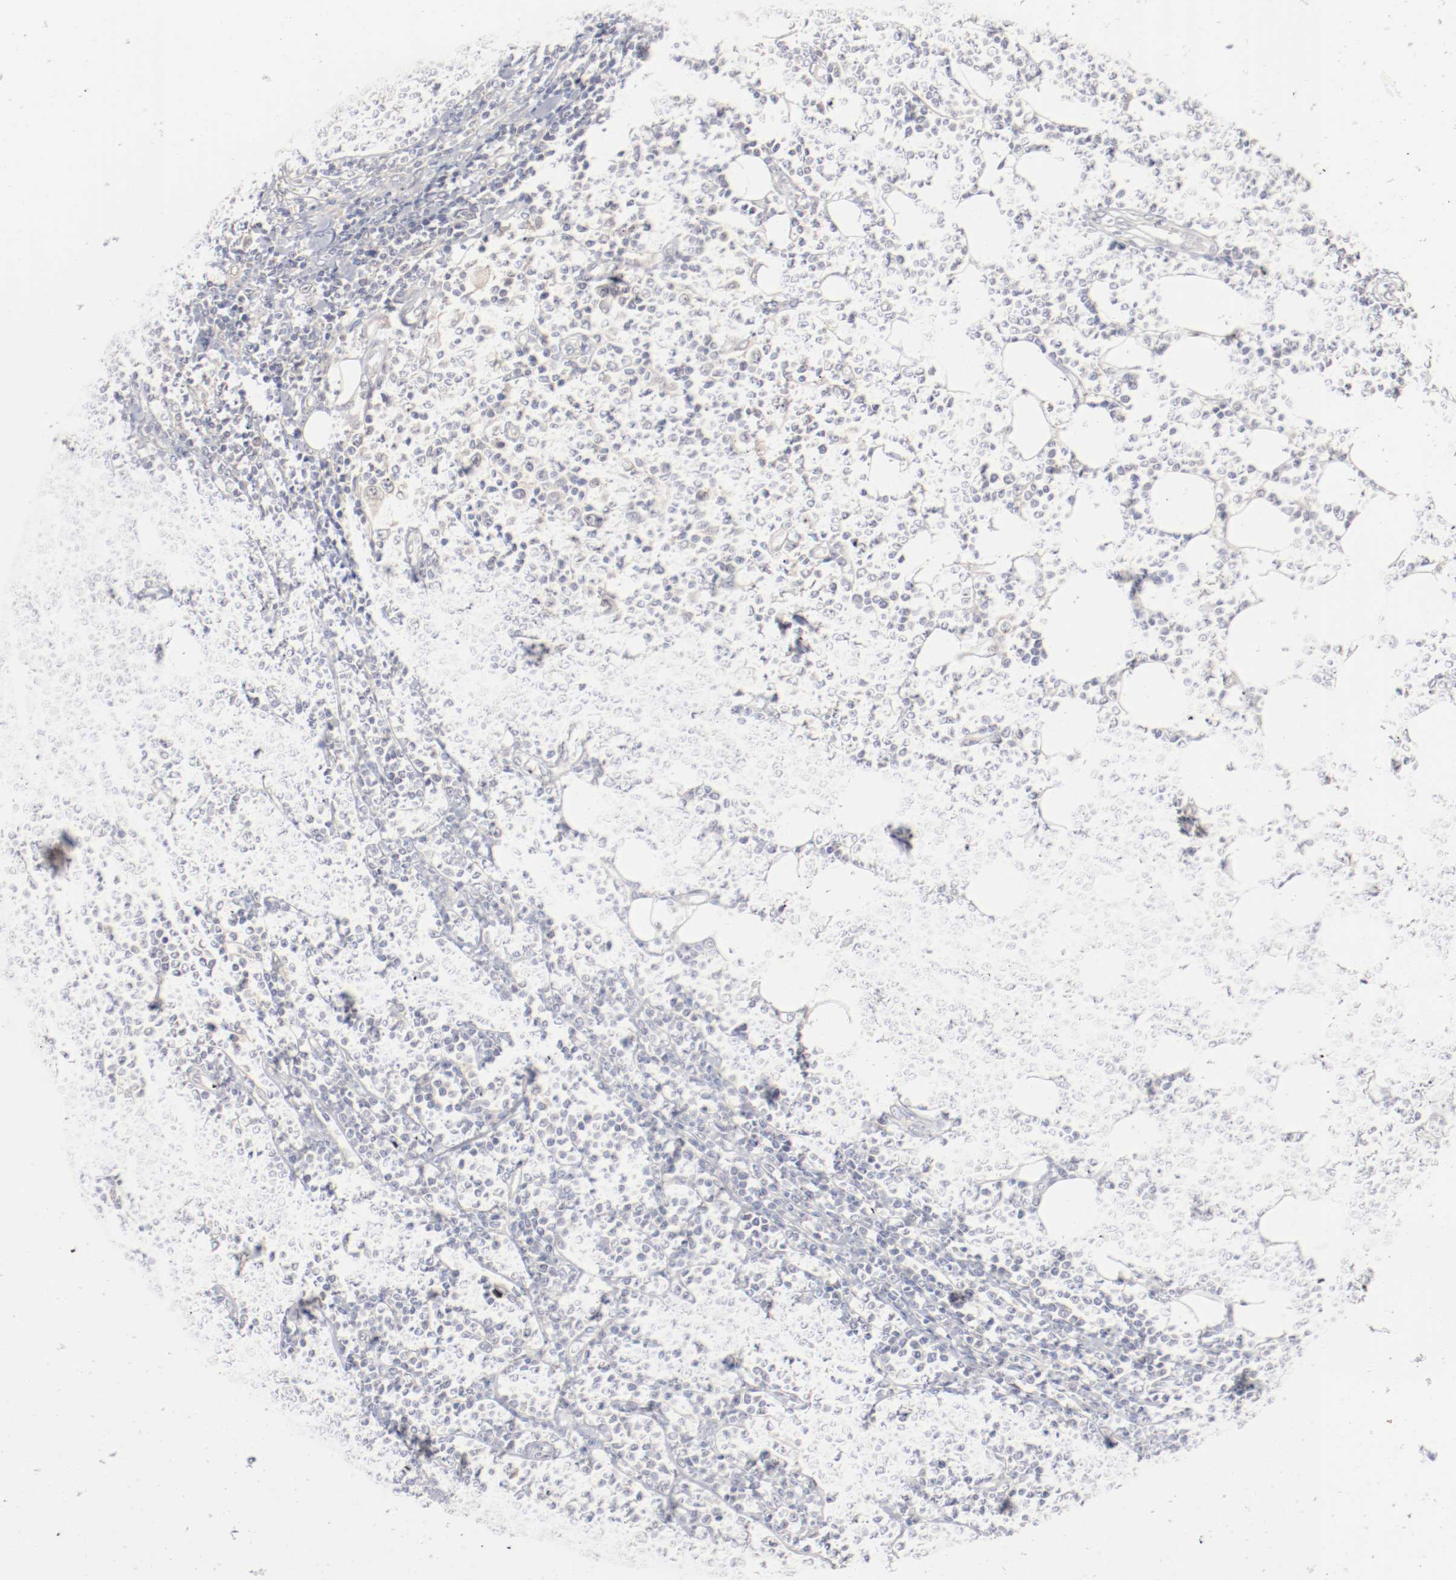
{"staining": {"intensity": "weak", "quantity": "<25%", "location": "cytoplasmic/membranous"}, "tissue": "lymphoma", "cell_type": "Tumor cells", "image_type": "cancer", "snomed": [{"axis": "morphology", "description": "Malignant lymphoma, non-Hodgkin's type, Low grade"}, {"axis": "topography", "description": "Soft tissue"}], "caption": "A histopathology image of human lymphoma is negative for staining in tumor cells. (DAB (3,3'-diaminobenzidine) immunohistochemistry (IHC) with hematoxylin counter stain).", "gene": "DNAL4", "patient": {"sex": "male", "age": 92}}